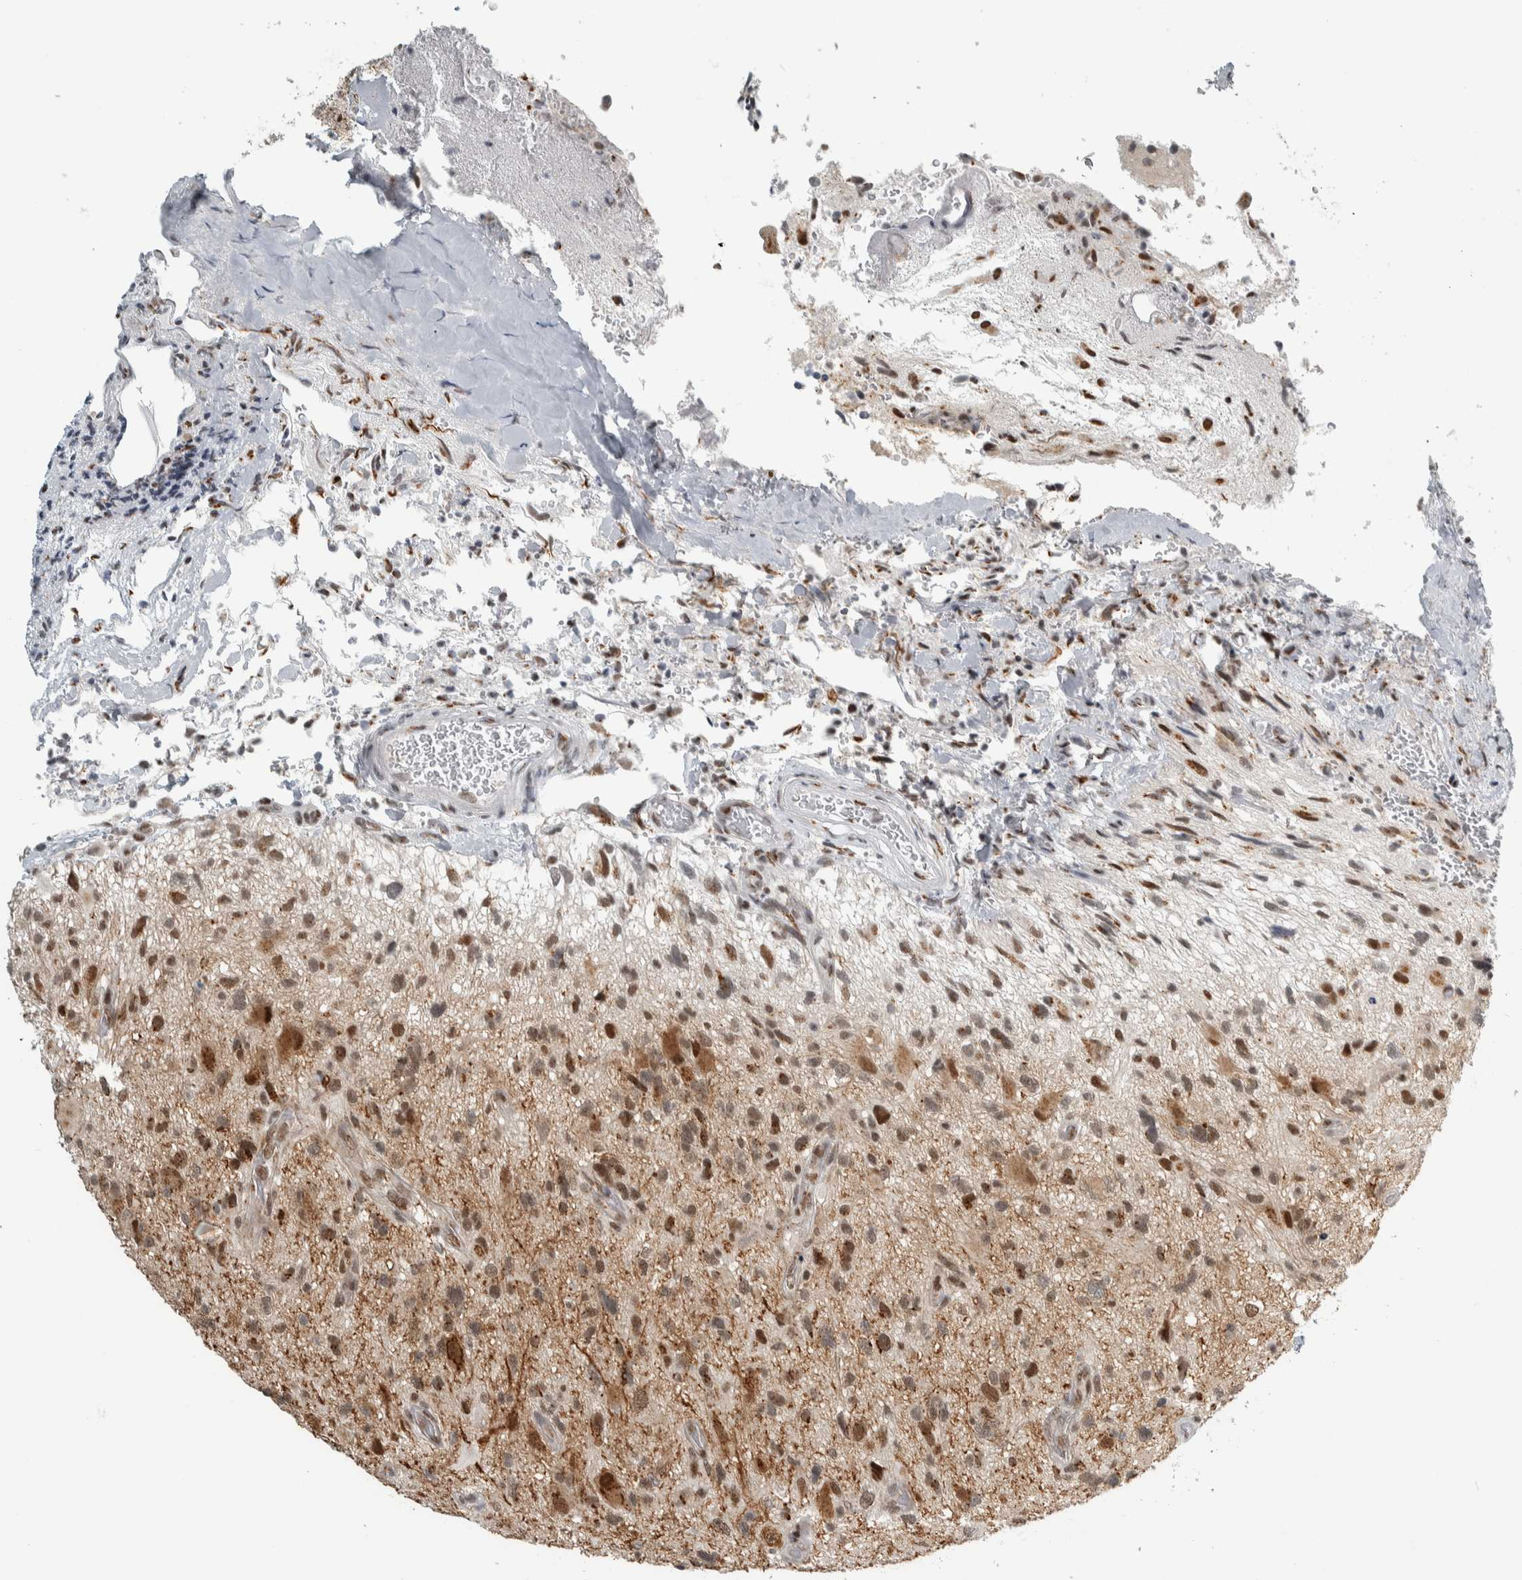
{"staining": {"intensity": "moderate", "quantity": "25%-75%", "location": "cytoplasmic/membranous,nuclear"}, "tissue": "glioma", "cell_type": "Tumor cells", "image_type": "cancer", "snomed": [{"axis": "morphology", "description": "Glioma, malignant, High grade"}, {"axis": "topography", "description": "Brain"}], "caption": "Malignant glioma (high-grade) stained with immunohistochemistry (IHC) displays moderate cytoplasmic/membranous and nuclear expression in about 25%-75% of tumor cells.", "gene": "ZMYND8", "patient": {"sex": "male", "age": 33}}